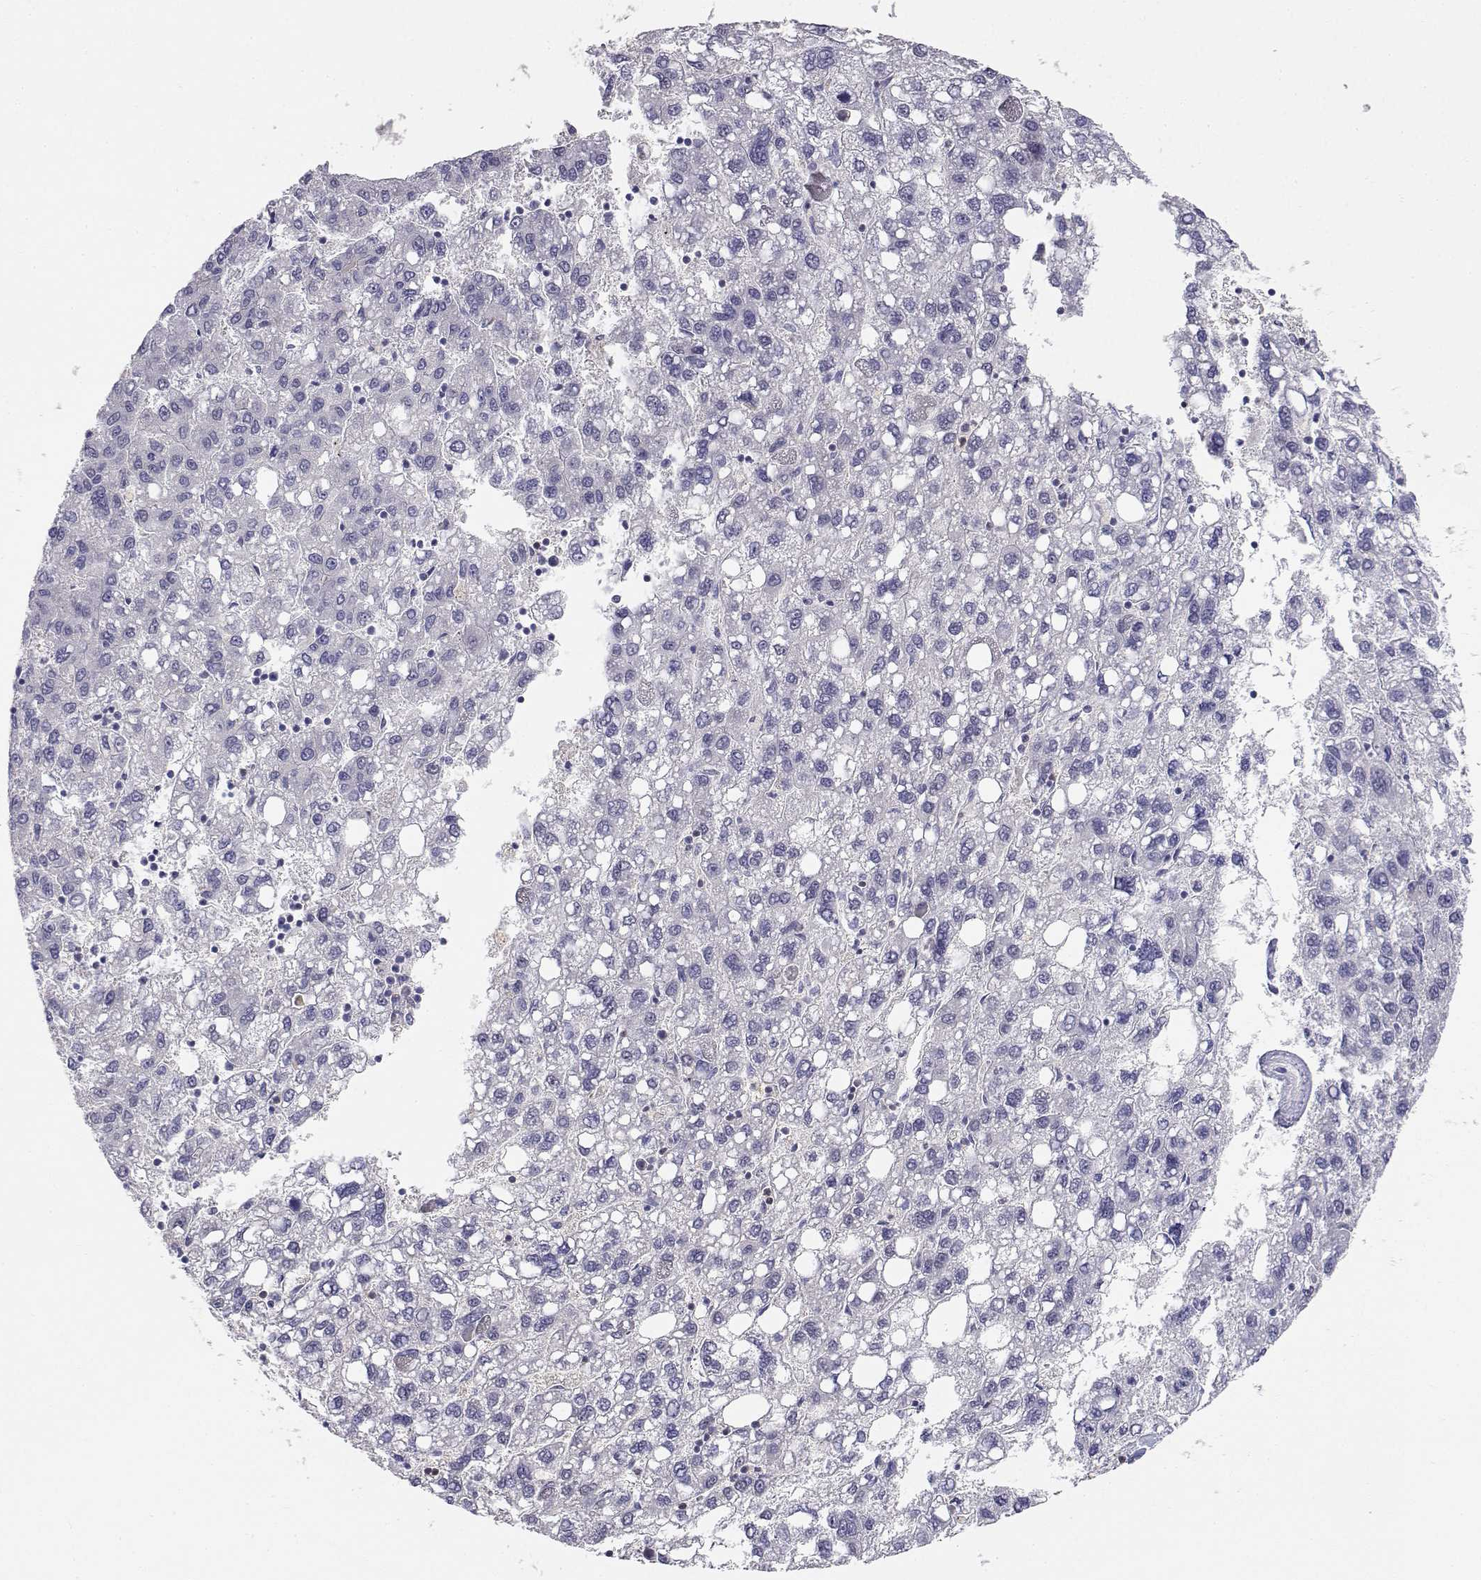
{"staining": {"intensity": "negative", "quantity": "none", "location": "none"}, "tissue": "liver cancer", "cell_type": "Tumor cells", "image_type": "cancer", "snomed": [{"axis": "morphology", "description": "Carcinoma, Hepatocellular, NOS"}, {"axis": "topography", "description": "Liver"}], "caption": "High power microscopy micrograph of an IHC histopathology image of hepatocellular carcinoma (liver), revealing no significant expression in tumor cells.", "gene": "ADA", "patient": {"sex": "female", "age": 82}}